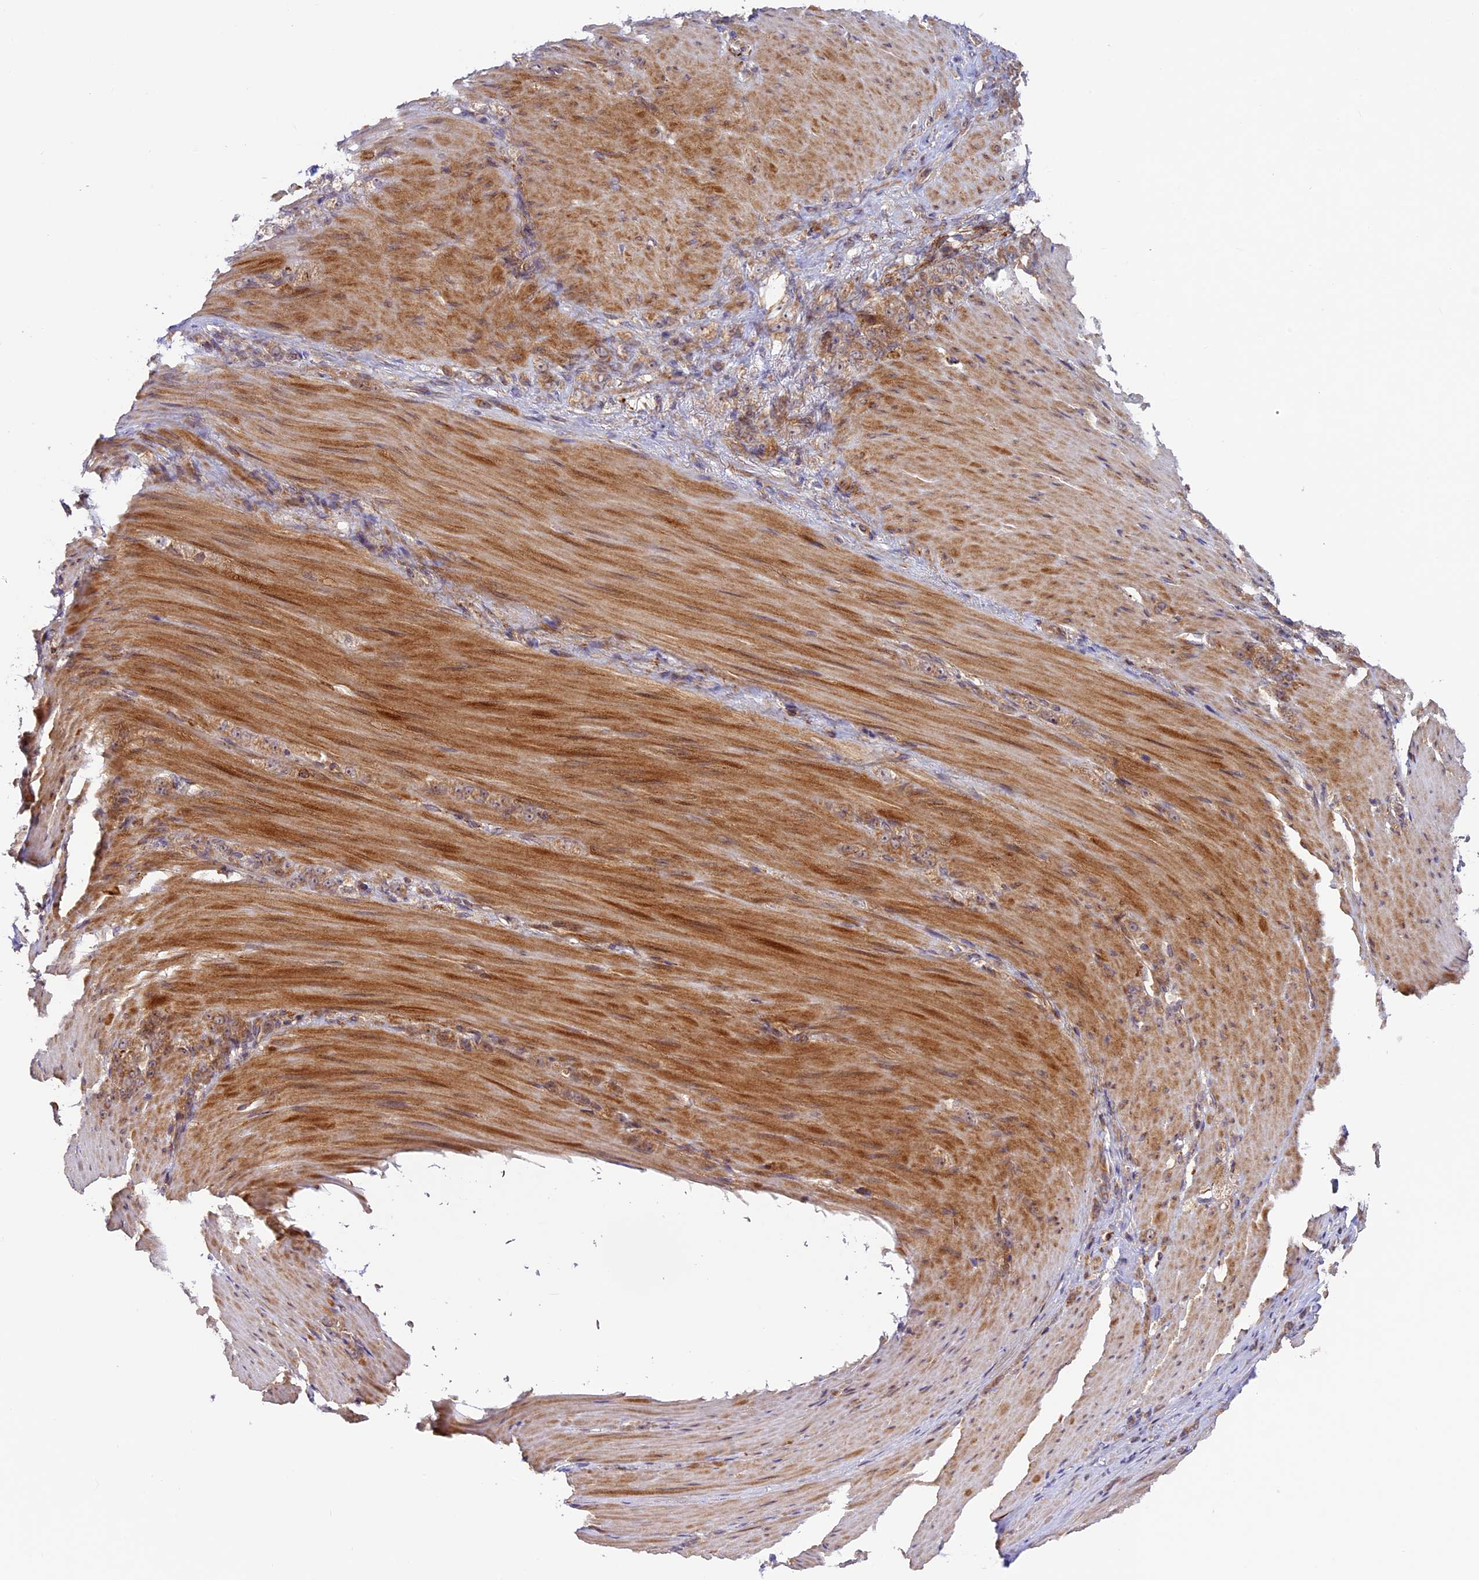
{"staining": {"intensity": "weak", "quantity": "25%-75%", "location": "cytoplasmic/membranous"}, "tissue": "stomach cancer", "cell_type": "Tumor cells", "image_type": "cancer", "snomed": [{"axis": "morphology", "description": "Normal tissue, NOS"}, {"axis": "morphology", "description": "Adenocarcinoma, NOS"}, {"axis": "topography", "description": "Stomach"}], "caption": "Stomach cancer (adenocarcinoma) stained for a protein (brown) reveals weak cytoplasmic/membranous positive staining in approximately 25%-75% of tumor cells.", "gene": "DGKH", "patient": {"sex": "male", "age": 82}}